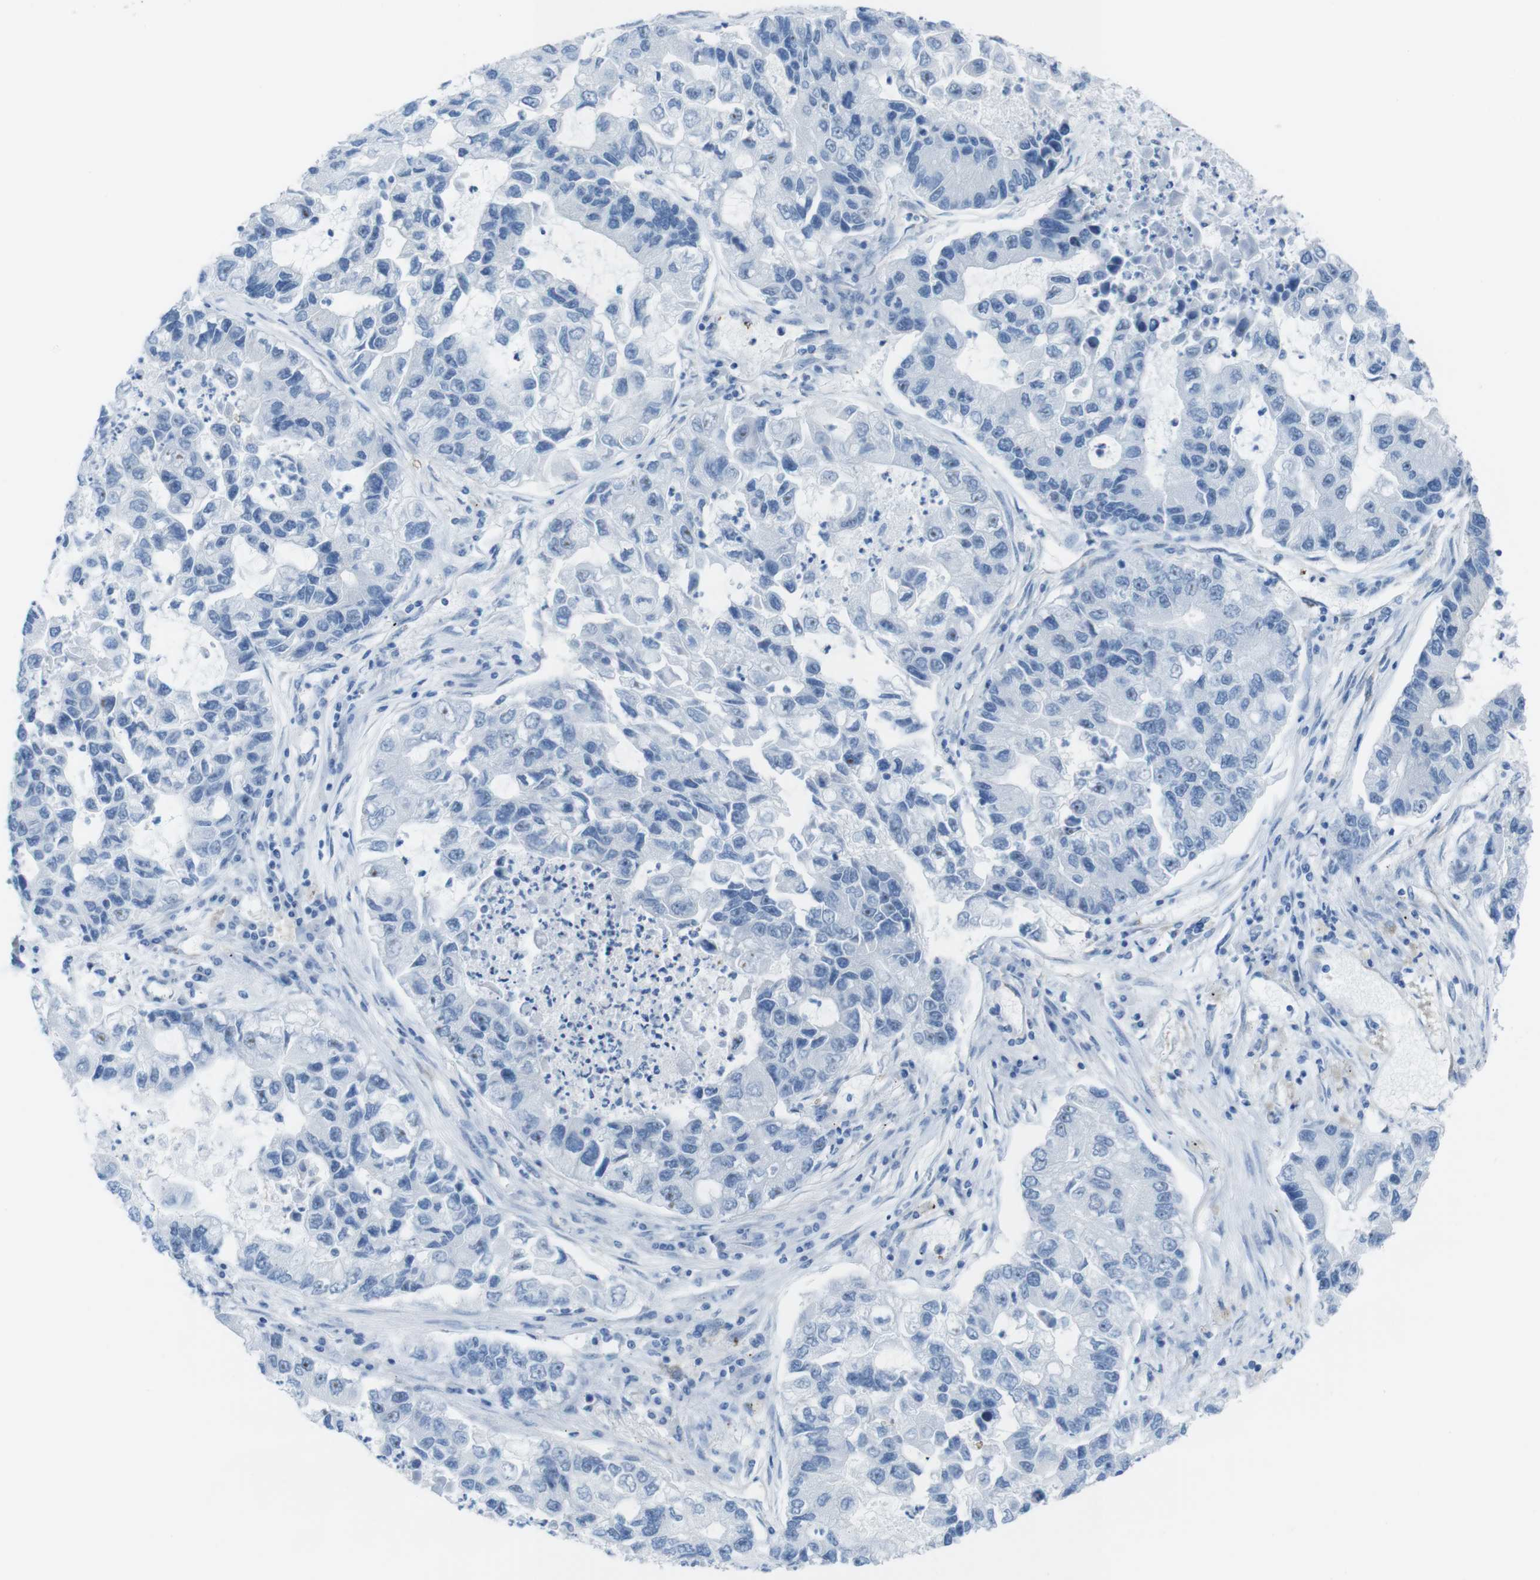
{"staining": {"intensity": "negative", "quantity": "none", "location": "none"}, "tissue": "lung cancer", "cell_type": "Tumor cells", "image_type": "cancer", "snomed": [{"axis": "morphology", "description": "Adenocarcinoma, NOS"}, {"axis": "topography", "description": "Lung"}], "caption": "Immunohistochemistry of lung cancer shows no positivity in tumor cells.", "gene": "DIAPH2", "patient": {"sex": "female", "age": 51}}